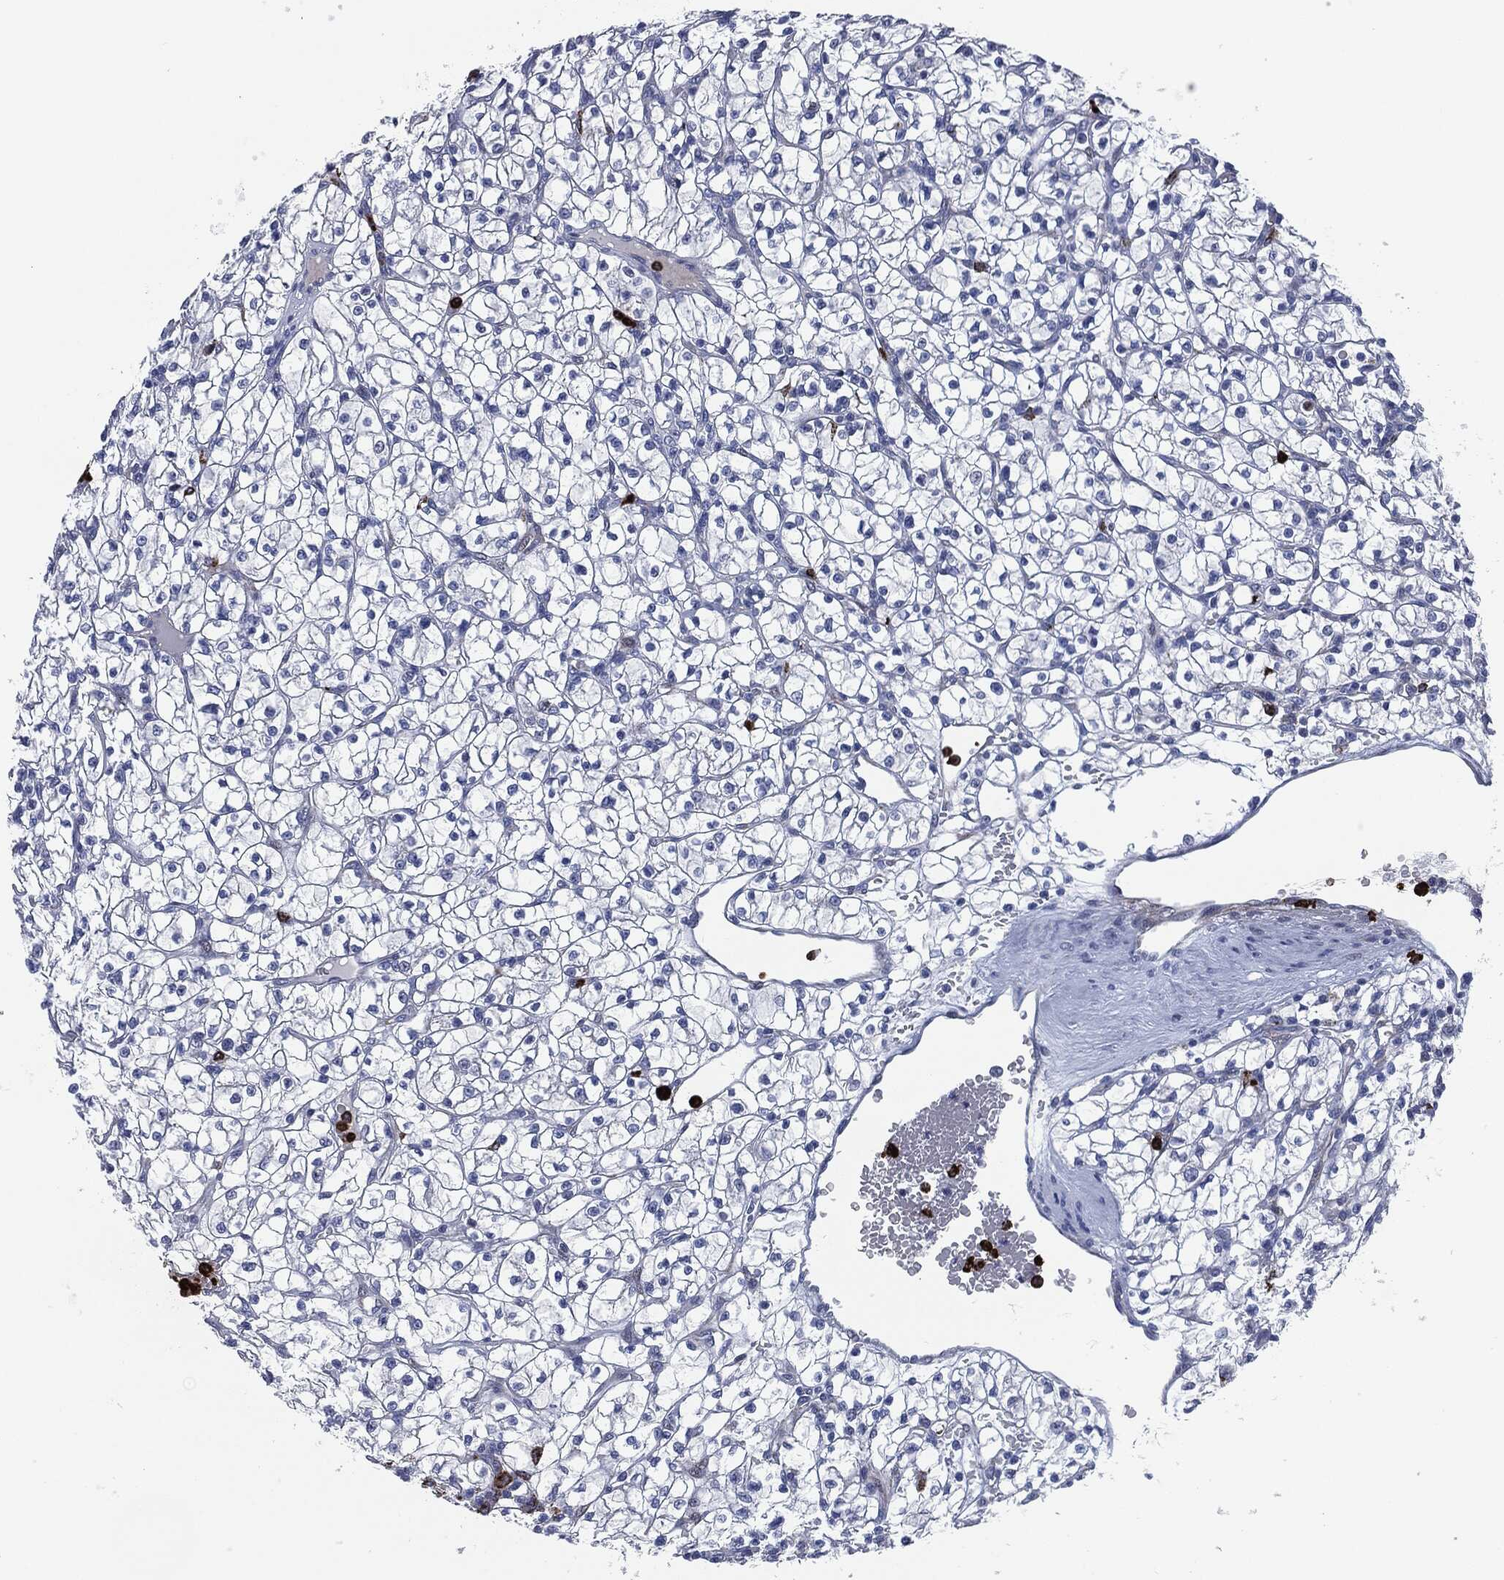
{"staining": {"intensity": "negative", "quantity": "none", "location": "none"}, "tissue": "renal cancer", "cell_type": "Tumor cells", "image_type": "cancer", "snomed": [{"axis": "morphology", "description": "Adenocarcinoma, NOS"}, {"axis": "topography", "description": "Kidney"}], "caption": "An immunohistochemistry micrograph of adenocarcinoma (renal) is shown. There is no staining in tumor cells of adenocarcinoma (renal).", "gene": "MPO", "patient": {"sex": "female", "age": 64}}